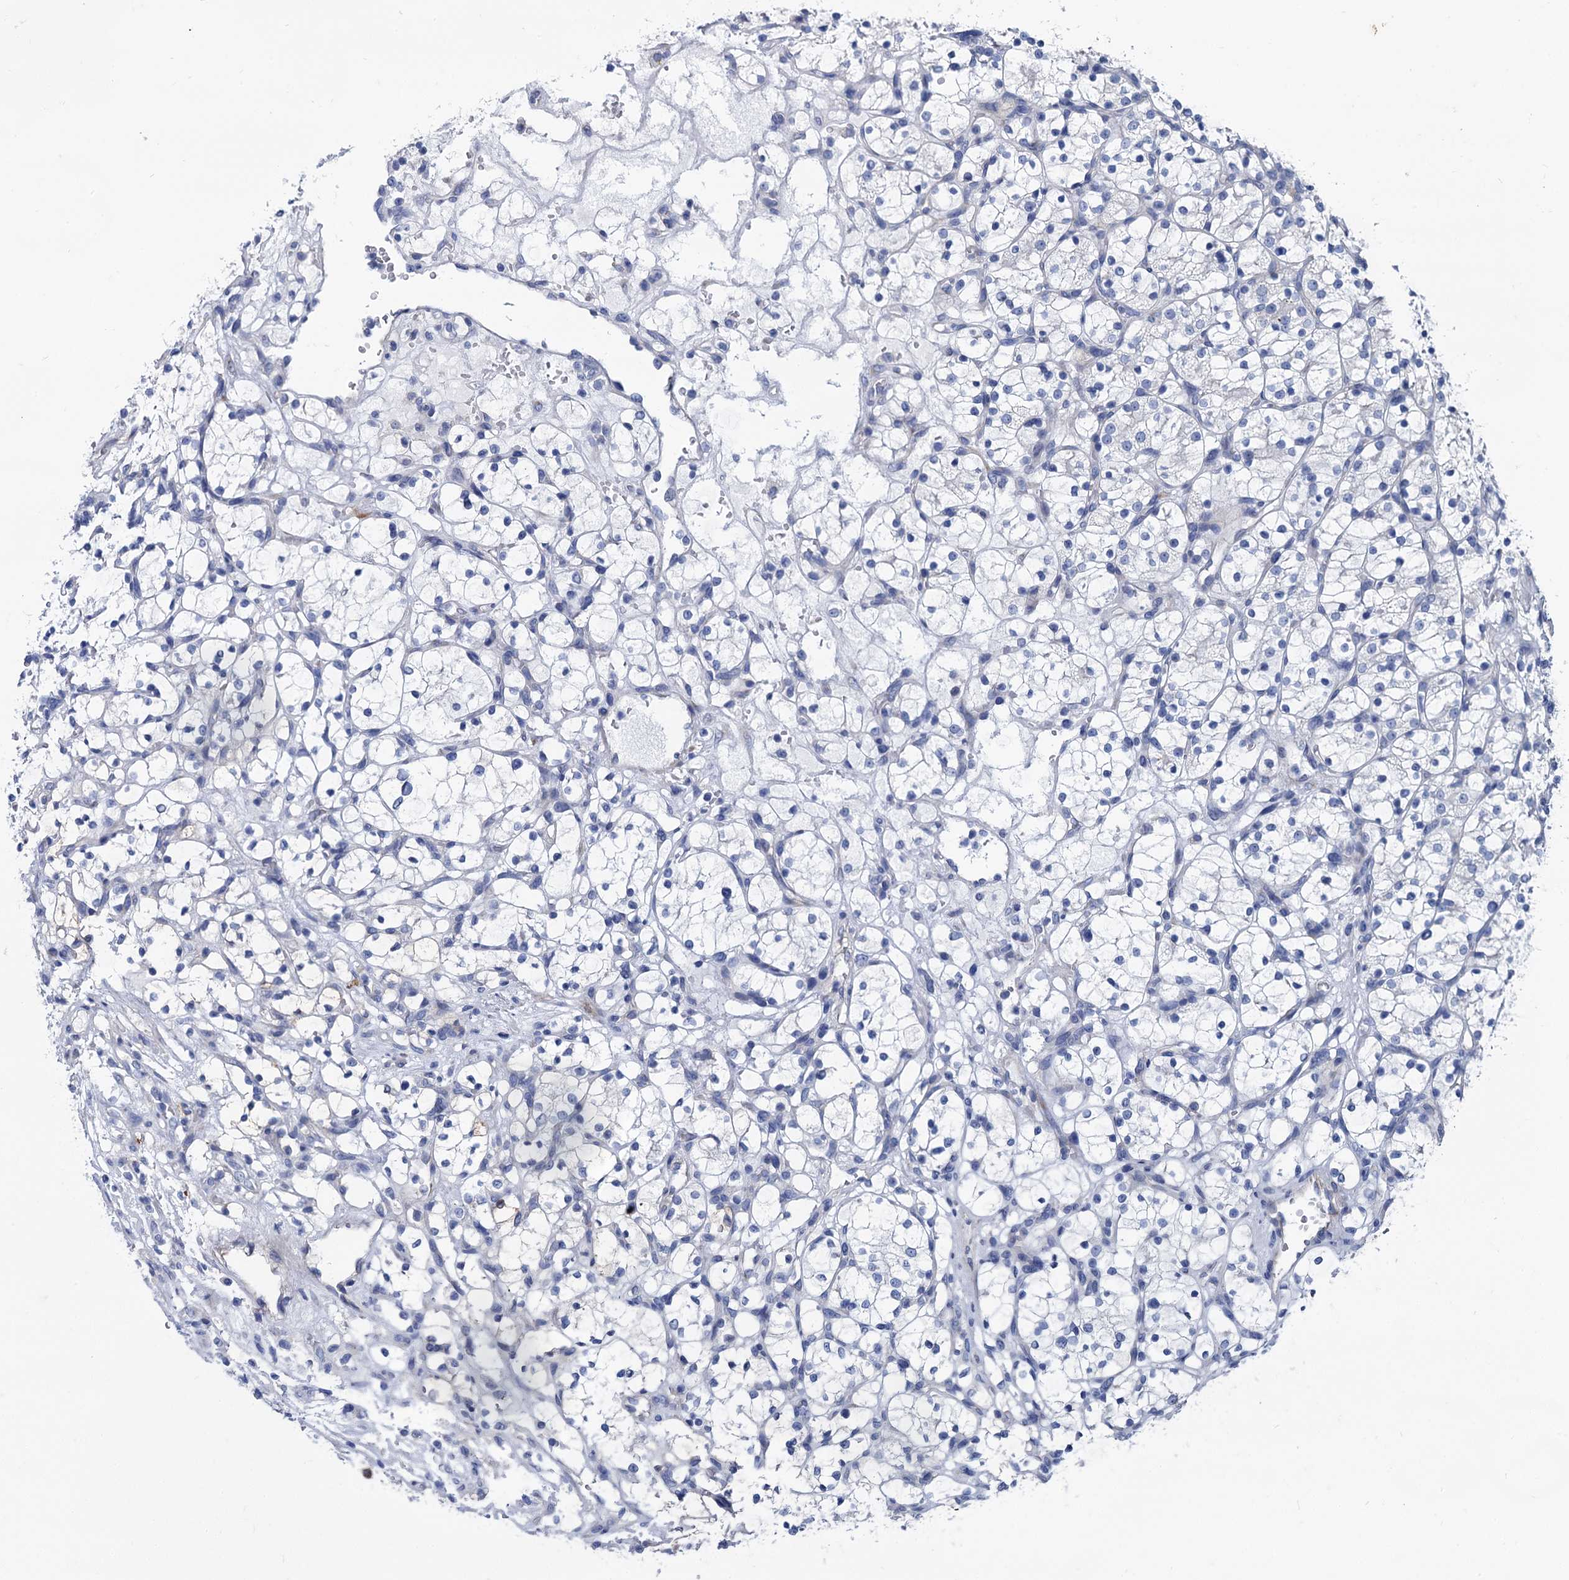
{"staining": {"intensity": "negative", "quantity": "none", "location": "none"}, "tissue": "renal cancer", "cell_type": "Tumor cells", "image_type": "cancer", "snomed": [{"axis": "morphology", "description": "Adenocarcinoma, NOS"}, {"axis": "topography", "description": "Kidney"}], "caption": "This is an immunohistochemistry (IHC) micrograph of renal adenocarcinoma. There is no expression in tumor cells.", "gene": "FOXR2", "patient": {"sex": "female", "age": 69}}